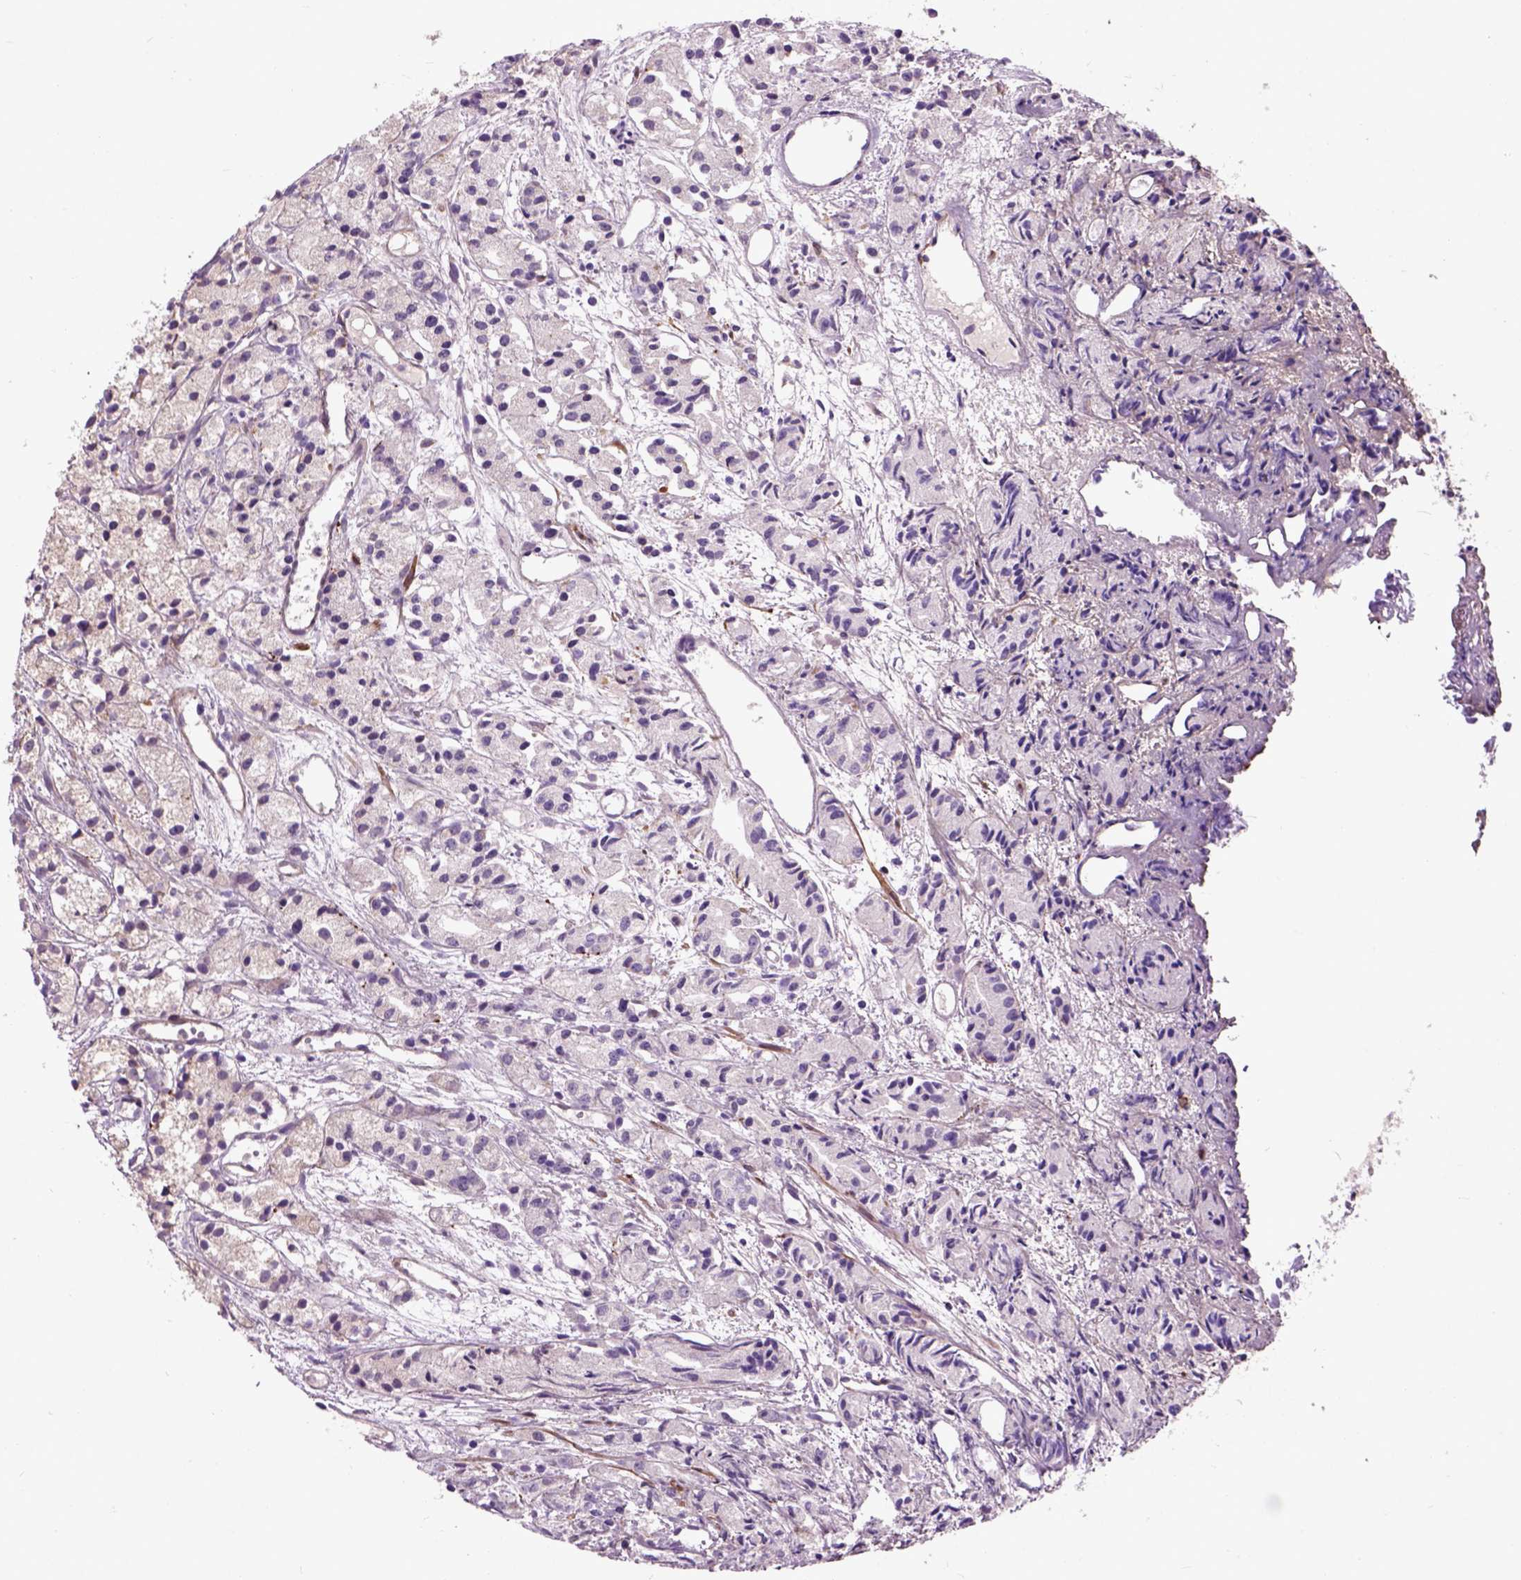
{"staining": {"intensity": "negative", "quantity": "none", "location": "none"}, "tissue": "prostate cancer", "cell_type": "Tumor cells", "image_type": "cancer", "snomed": [{"axis": "morphology", "description": "Adenocarcinoma, Medium grade"}, {"axis": "topography", "description": "Prostate"}], "caption": "Prostate cancer was stained to show a protein in brown. There is no significant expression in tumor cells.", "gene": "MAPT", "patient": {"sex": "male", "age": 74}}